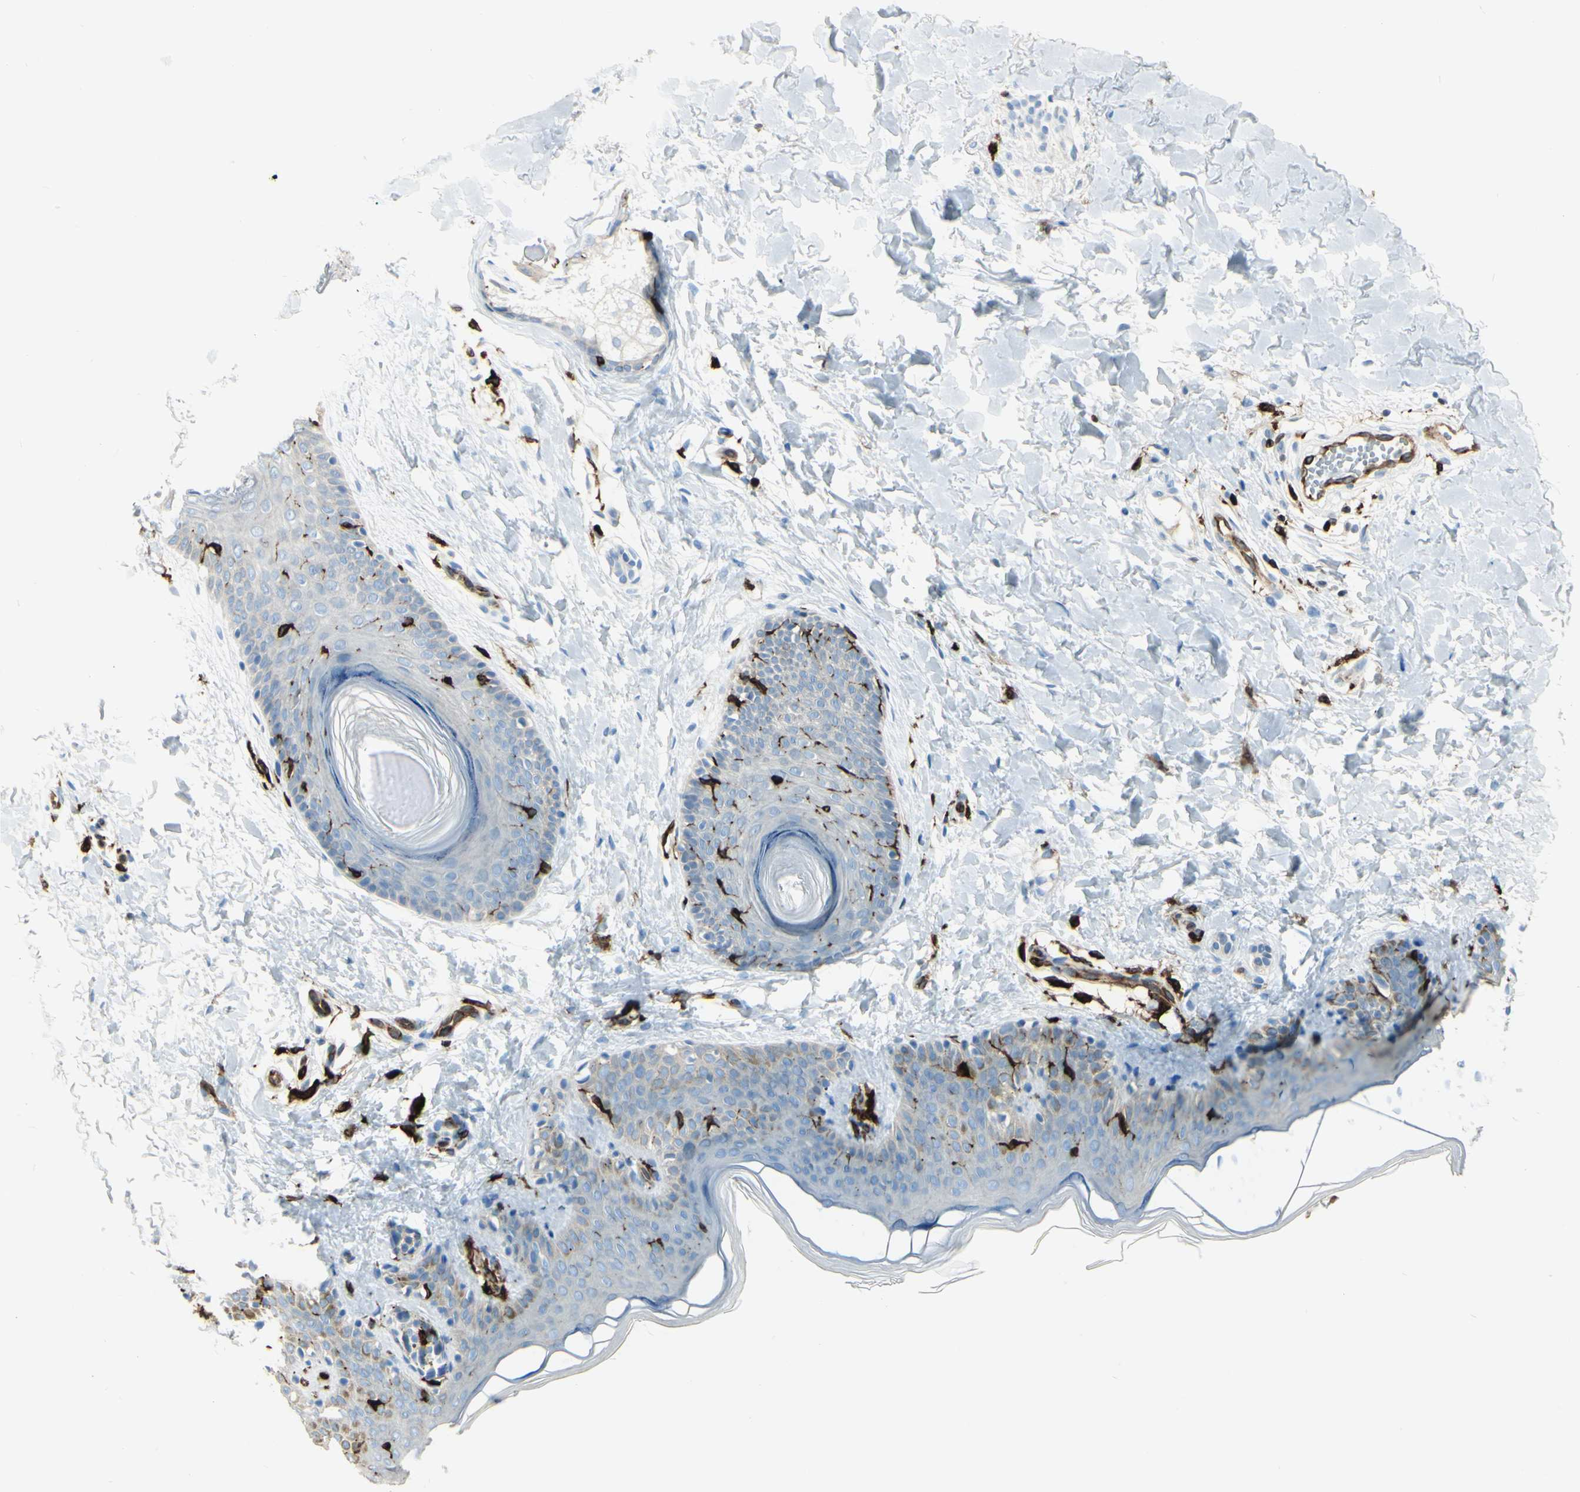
{"staining": {"intensity": "strong", "quantity": "25%-75%", "location": "cytoplasmic/membranous"}, "tissue": "skin", "cell_type": "Fibroblasts", "image_type": "normal", "snomed": [{"axis": "morphology", "description": "Normal tissue, NOS"}, {"axis": "topography", "description": "Skin"}], "caption": "Protein staining exhibits strong cytoplasmic/membranous expression in about 25%-75% of fibroblasts in normal skin.", "gene": "CD74", "patient": {"sex": "male", "age": 16}}